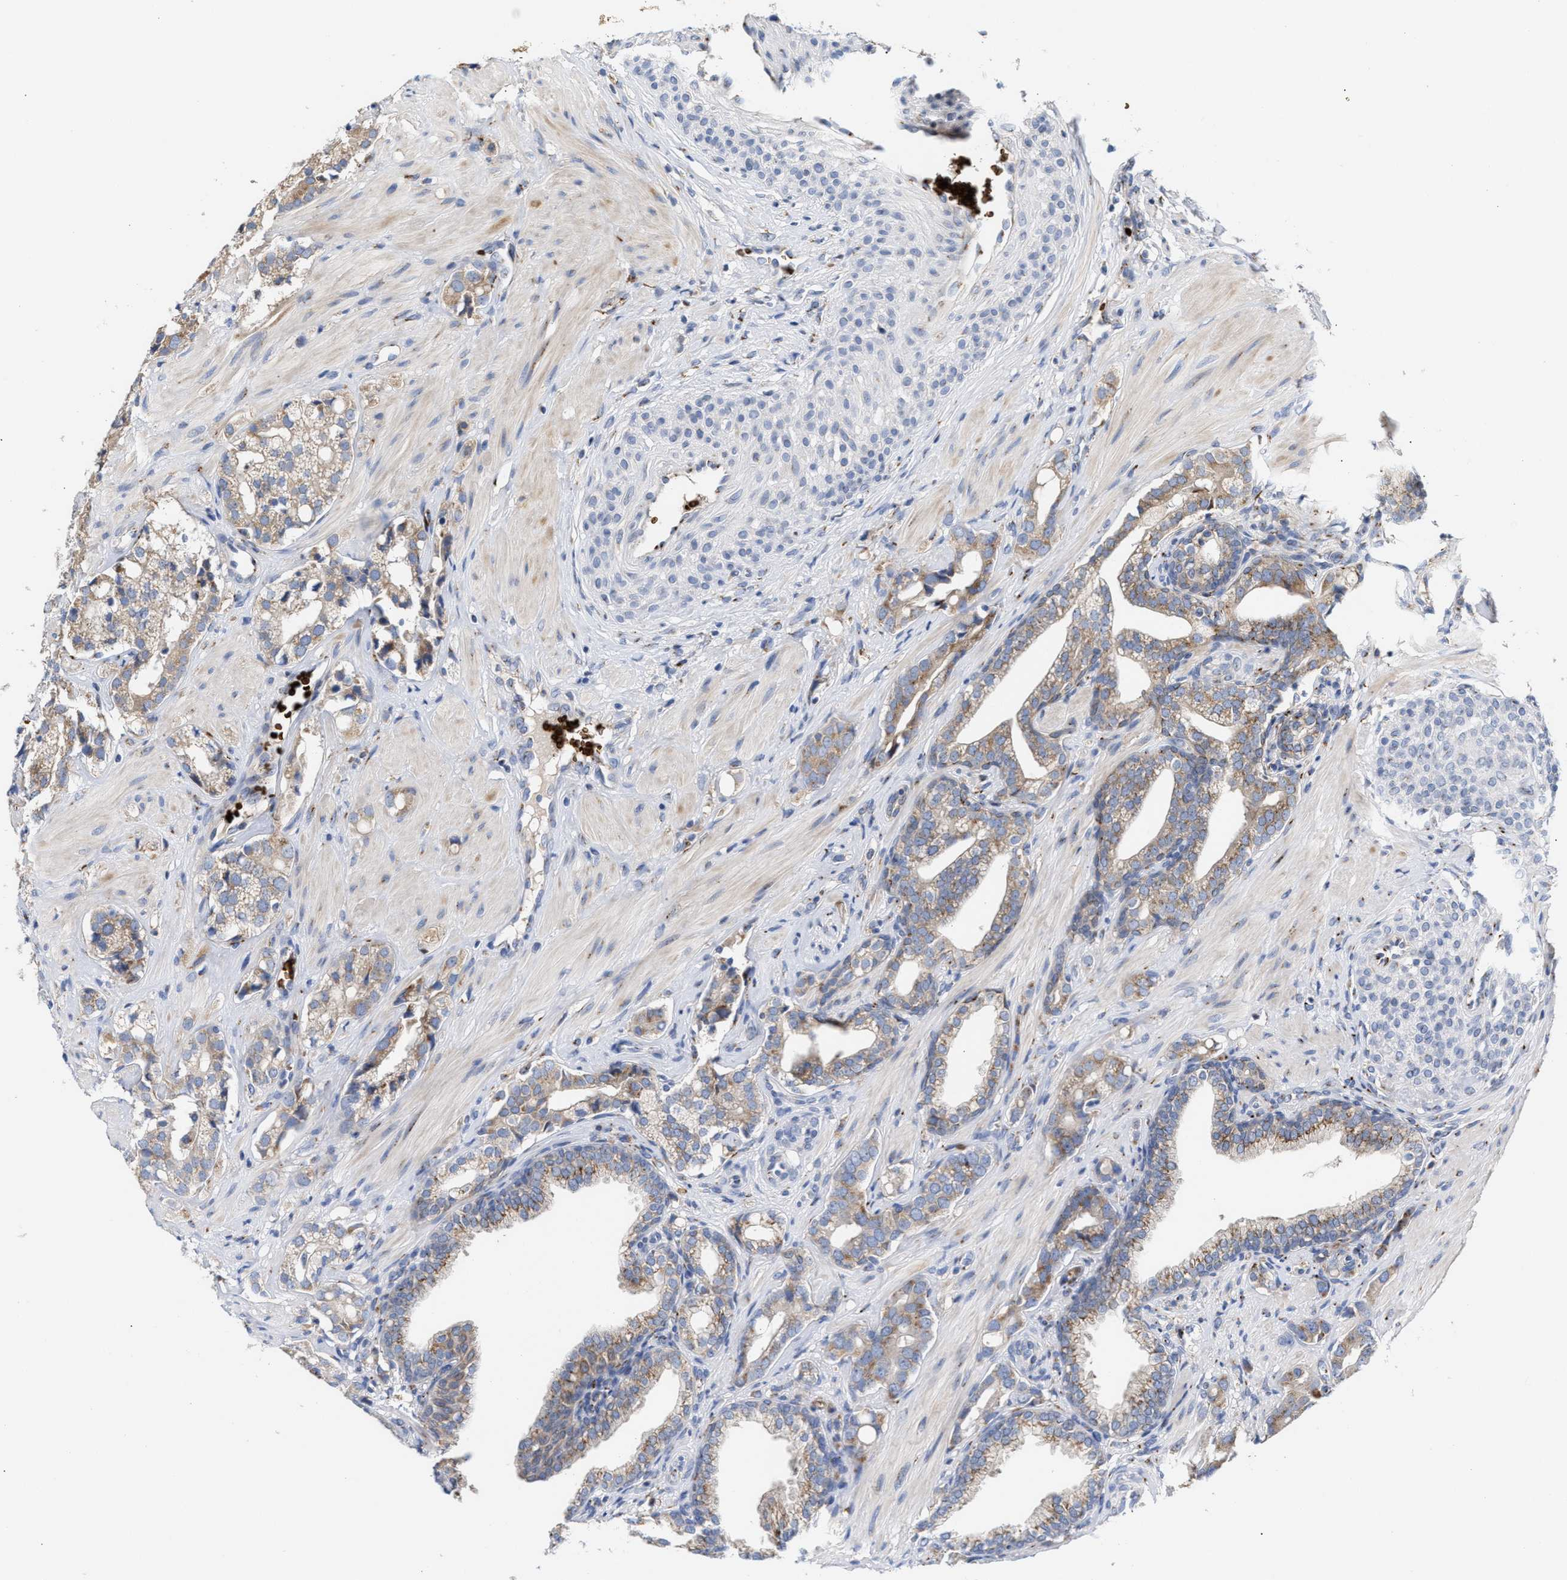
{"staining": {"intensity": "weak", "quantity": ">75%", "location": "cytoplasmic/membranous"}, "tissue": "prostate cancer", "cell_type": "Tumor cells", "image_type": "cancer", "snomed": [{"axis": "morphology", "description": "Adenocarcinoma, High grade"}, {"axis": "topography", "description": "Prostate"}], "caption": "A brown stain shows weak cytoplasmic/membranous expression of a protein in human prostate high-grade adenocarcinoma tumor cells.", "gene": "CCL2", "patient": {"sex": "male", "age": 52}}